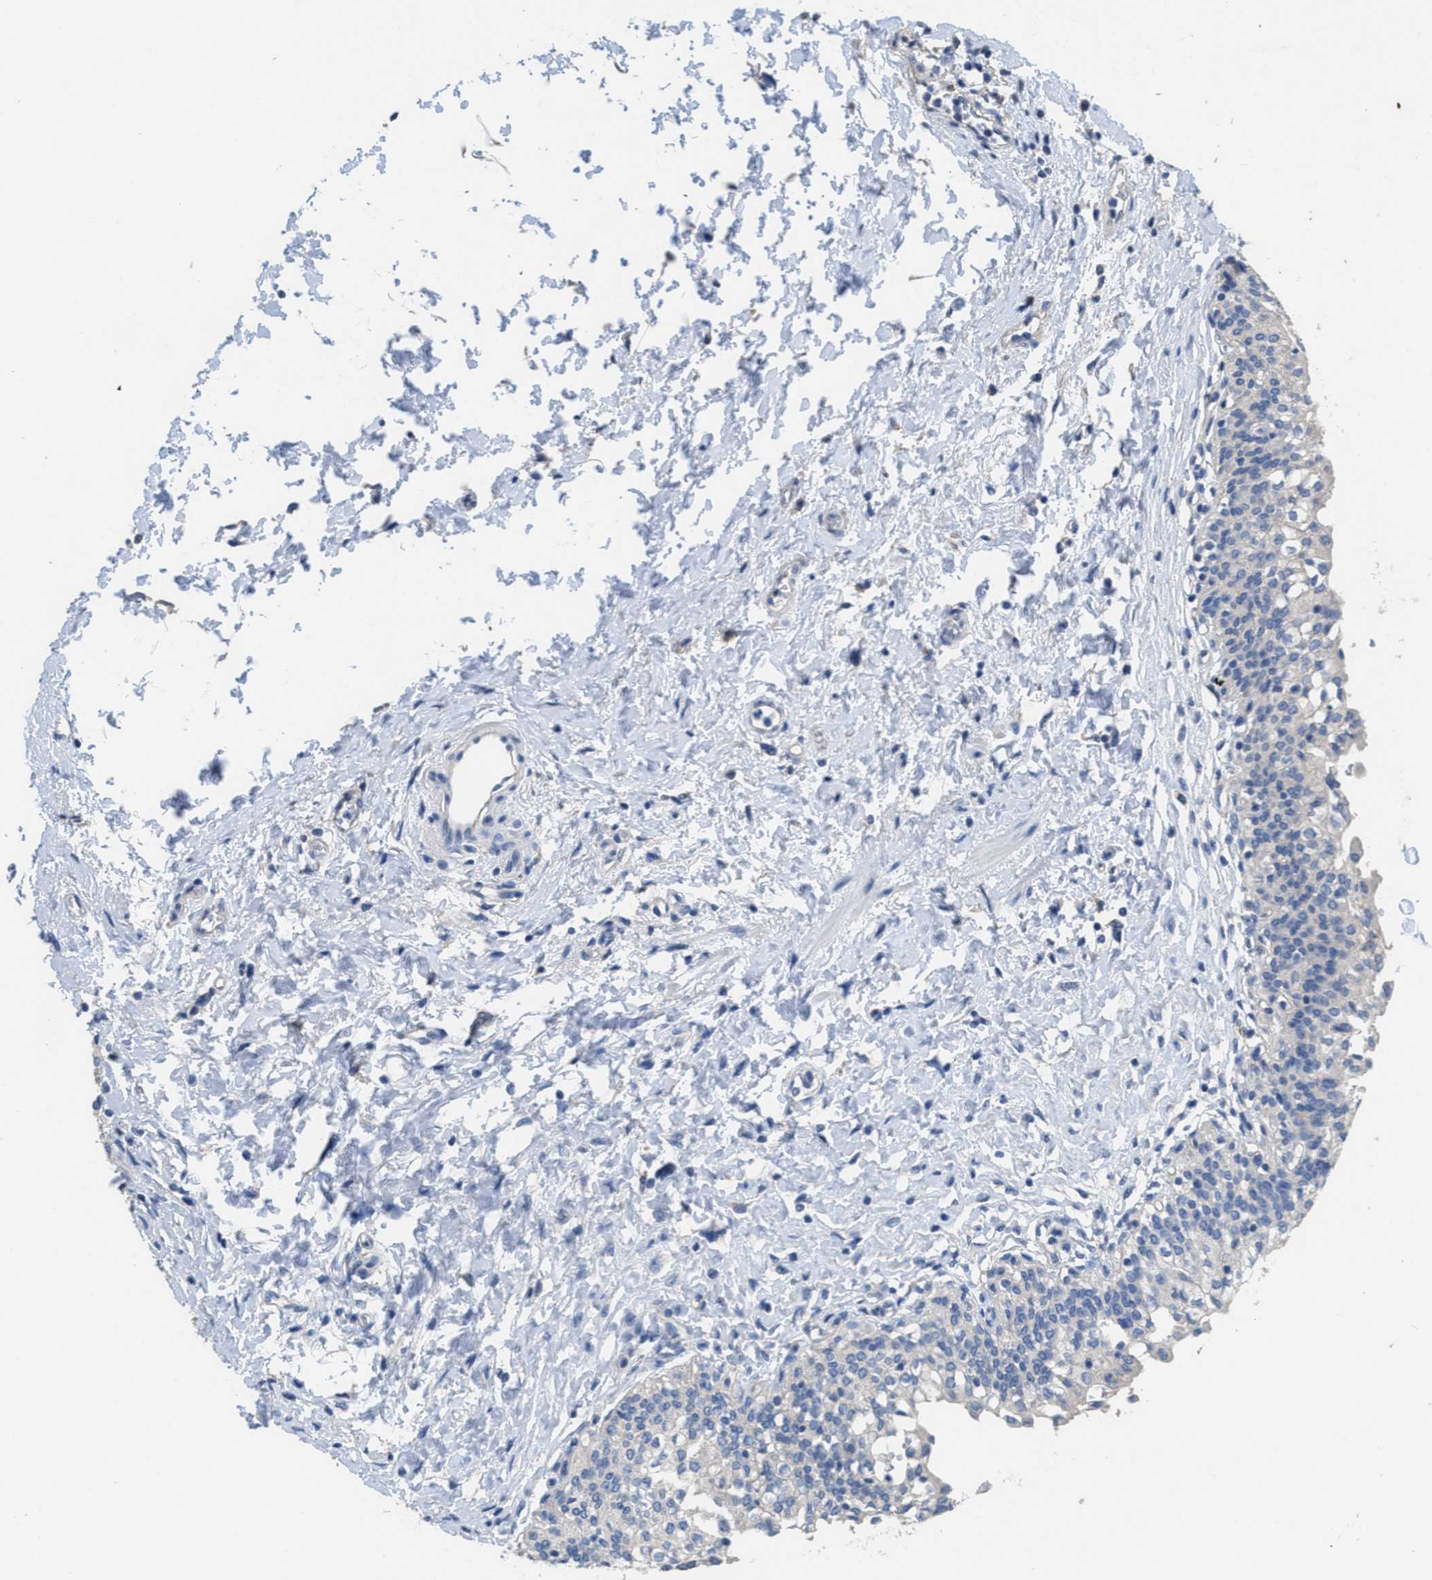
{"staining": {"intensity": "negative", "quantity": "none", "location": "none"}, "tissue": "urinary bladder", "cell_type": "Urothelial cells", "image_type": "normal", "snomed": [{"axis": "morphology", "description": "Normal tissue, NOS"}, {"axis": "topography", "description": "Urinary bladder"}], "caption": "Micrograph shows no protein positivity in urothelial cells of normal urinary bladder. The staining is performed using DAB (3,3'-diaminobenzidine) brown chromogen with nuclei counter-stained in using hematoxylin.", "gene": "CA9", "patient": {"sex": "male", "age": 55}}